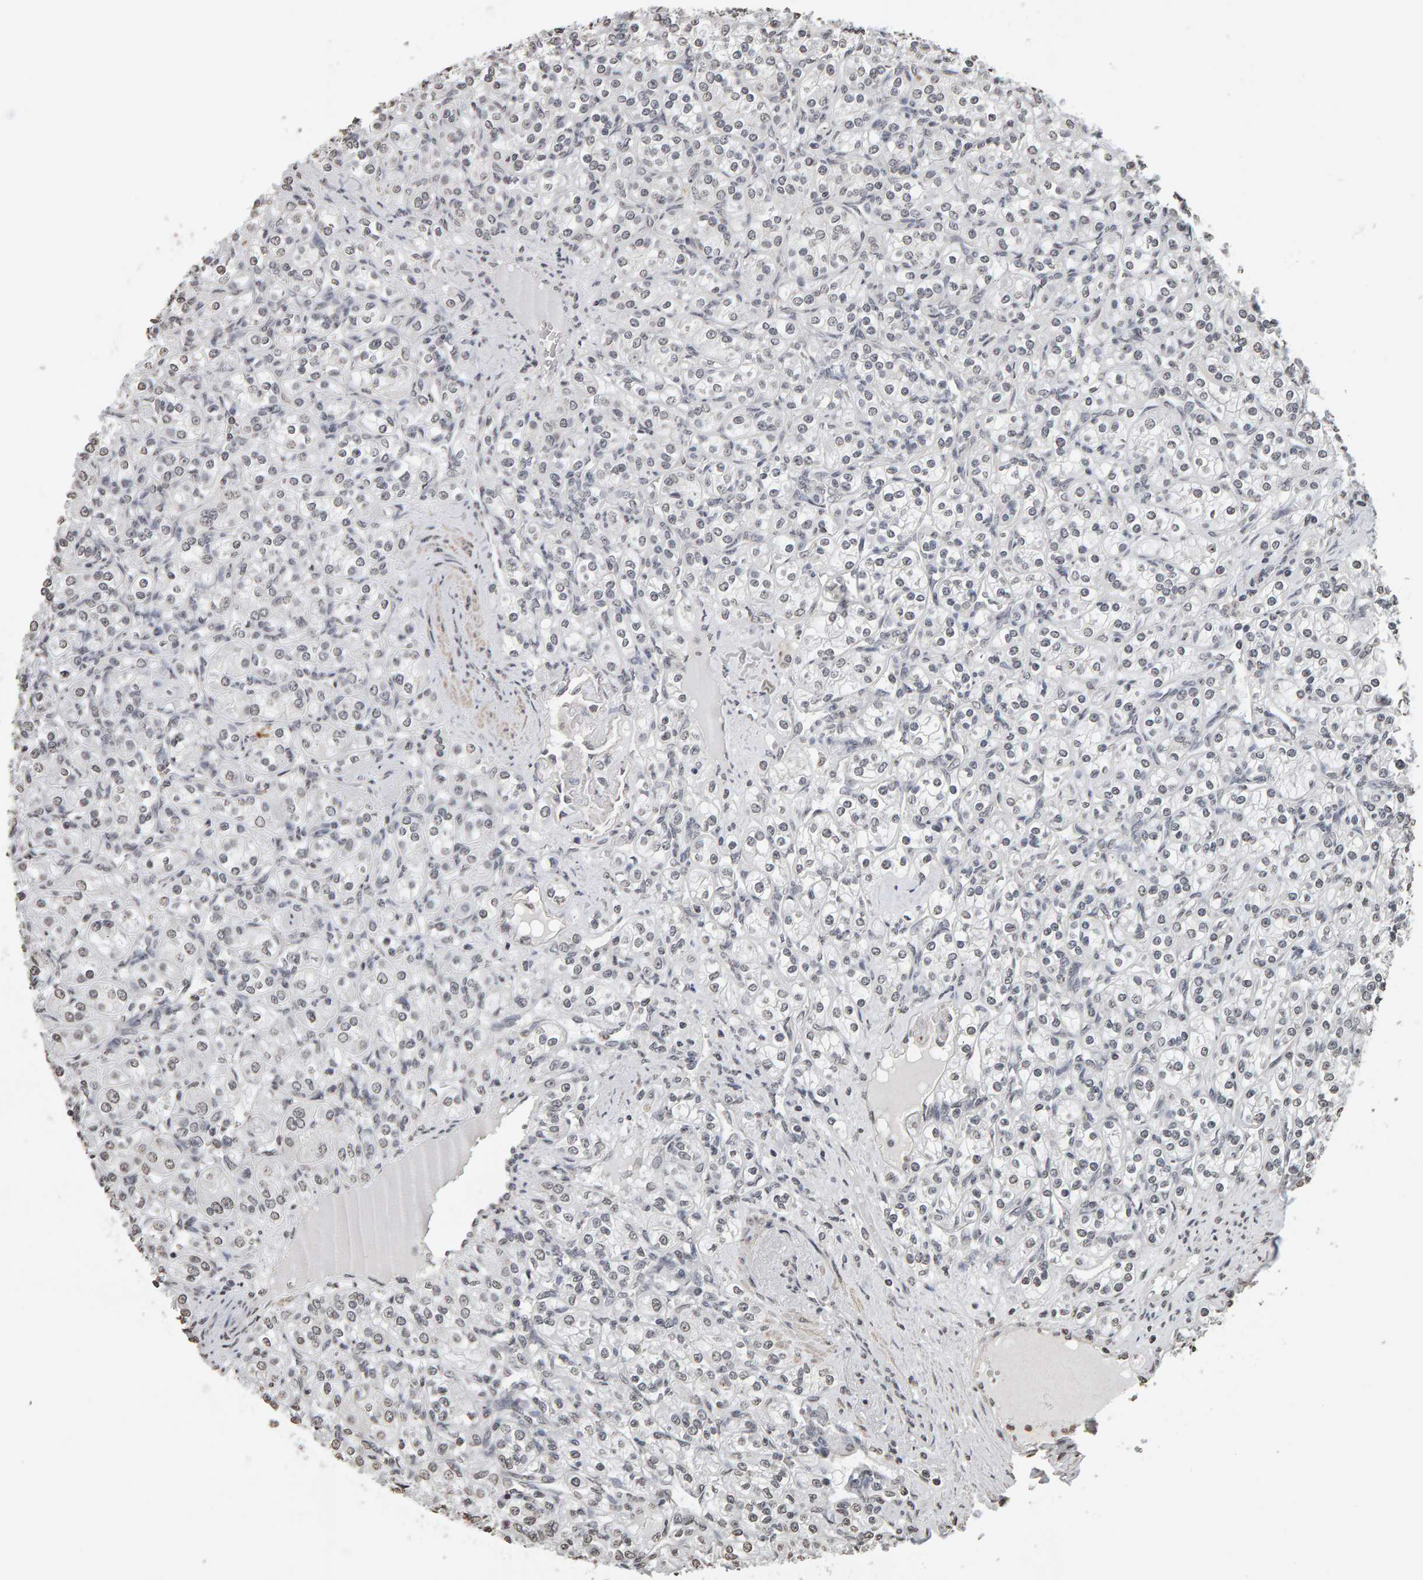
{"staining": {"intensity": "weak", "quantity": "25%-75%", "location": "nuclear"}, "tissue": "renal cancer", "cell_type": "Tumor cells", "image_type": "cancer", "snomed": [{"axis": "morphology", "description": "Adenocarcinoma, NOS"}, {"axis": "topography", "description": "Kidney"}], "caption": "Renal cancer (adenocarcinoma) was stained to show a protein in brown. There is low levels of weak nuclear expression in about 25%-75% of tumor cells.", "gene": "AFF4", "patient": {"sex": "male", "age": 77}}